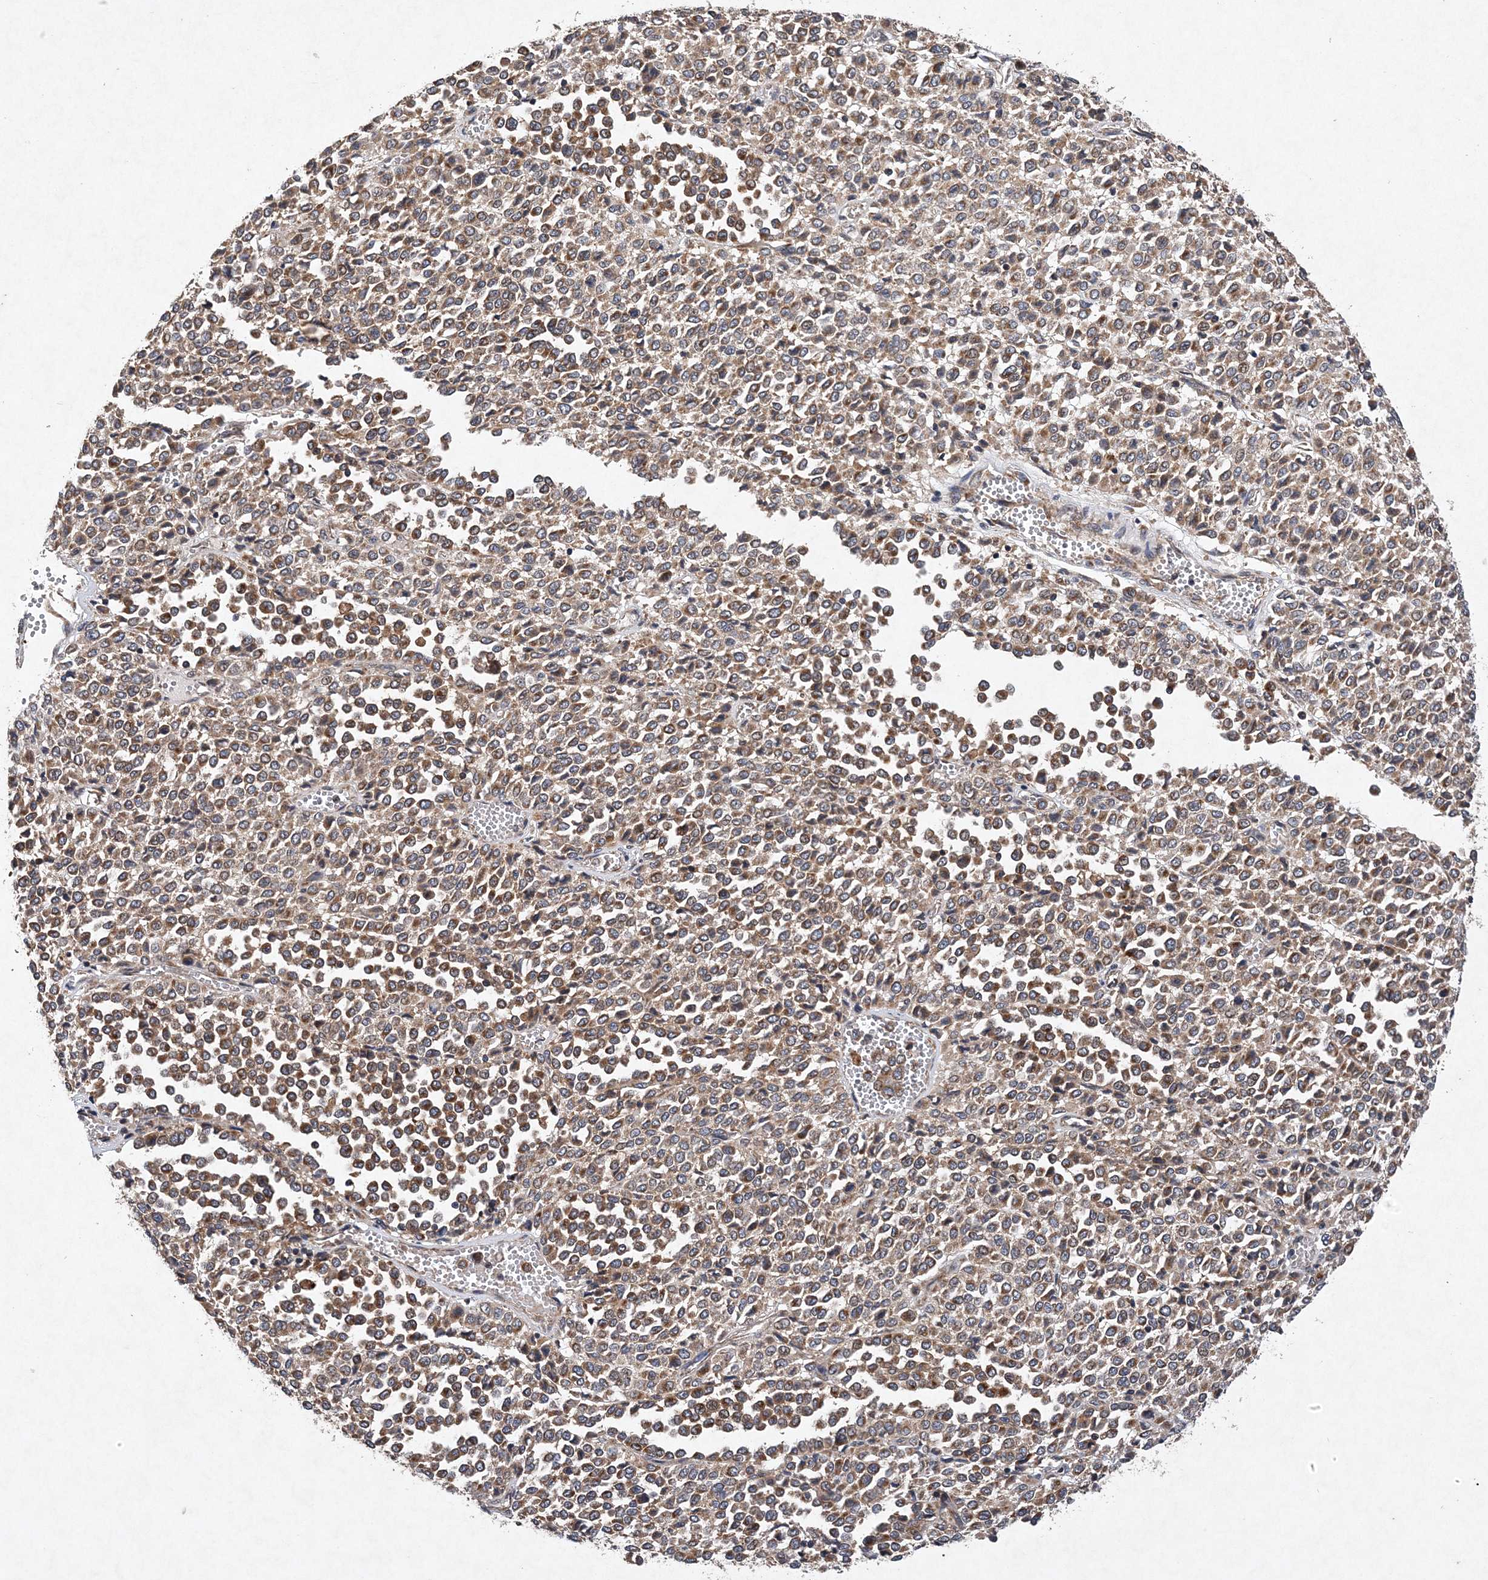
{"staining": {"intensity": "moderate", "quantity": ">75%", "location": "cytoplasmic/membranous"}, "tissue": "melanoma", "cell_type": "Tumor cells", "image_type": "cancer", "snomed": [{"axis": "morphology", "description": "Malignant melanoma, Metastatic site"}, {"axis": "topography", "description": "Pancreas"}], "caption": "Immunohistochemical staining of human malignant melanoma (metastatic site) displays medium levels of moderate cytoplasmic/membranous expression in approximately >75% of tumor cells.", "gene": "PROSER1", "patient": {"sex": "female", "age": 30}}